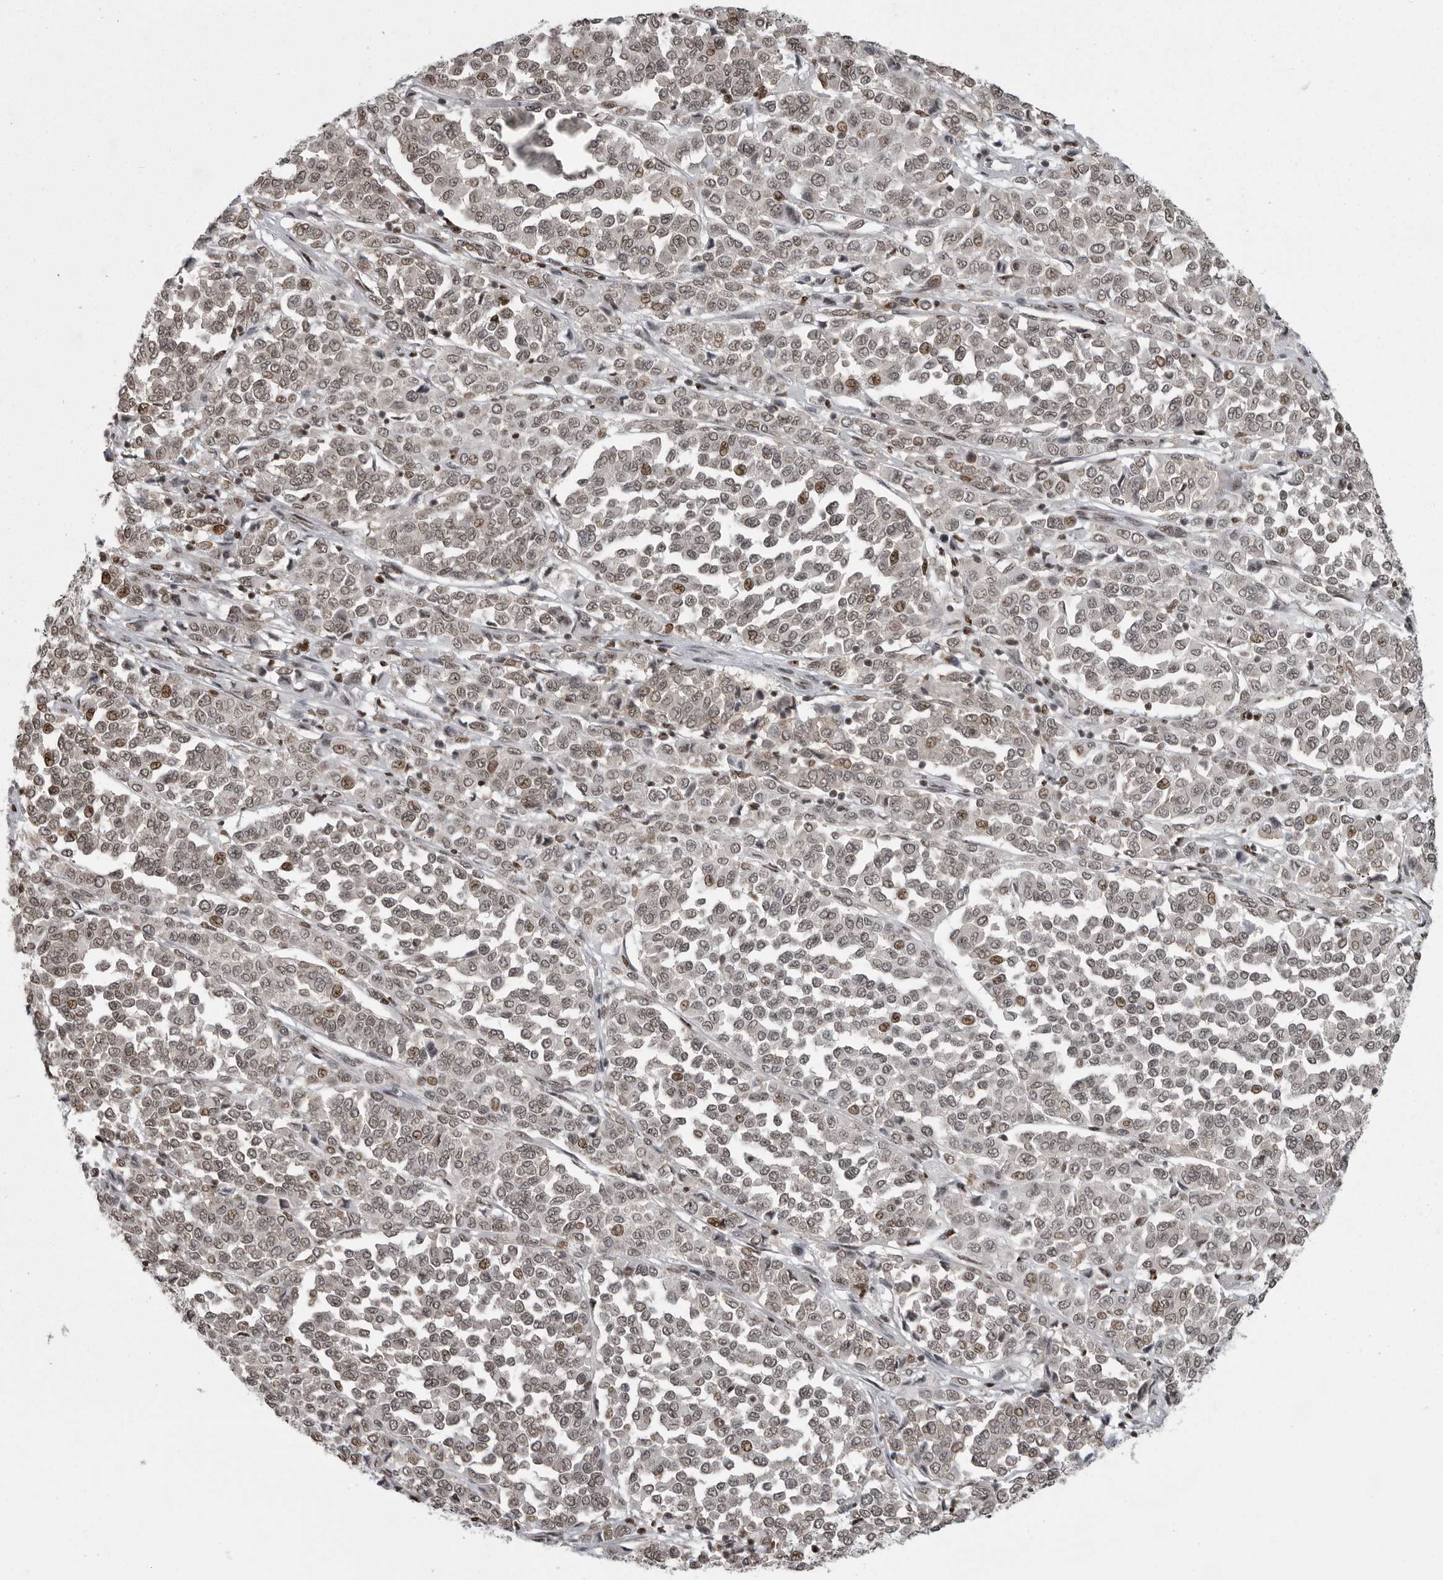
{"staining": {"intensity": "weak", "quantity": "25%-75%", "location": "nuclear"}, "tissue": "melanoma", "cell_type": "Tumor cells", "image_type": "cancer", "snomed": [{"axis": "morphology", "description": "Malignant melanoma, Metastatic site"}, {"axis": "topography", "description": "Pancreas"}], "caption": "IHC staining of malignant melanoma (metastatic site), which shows low levels of weak nuclear expression in approximately 25%-75% of tumor cells indicating weak nuclear protein positivity. The staining was performed using DAB (brown) for protein detection and nuclei were counterstained in hematoxylin (blue).", "gene": "YAF2", "patient": {"sex": "female", "age": 30}}